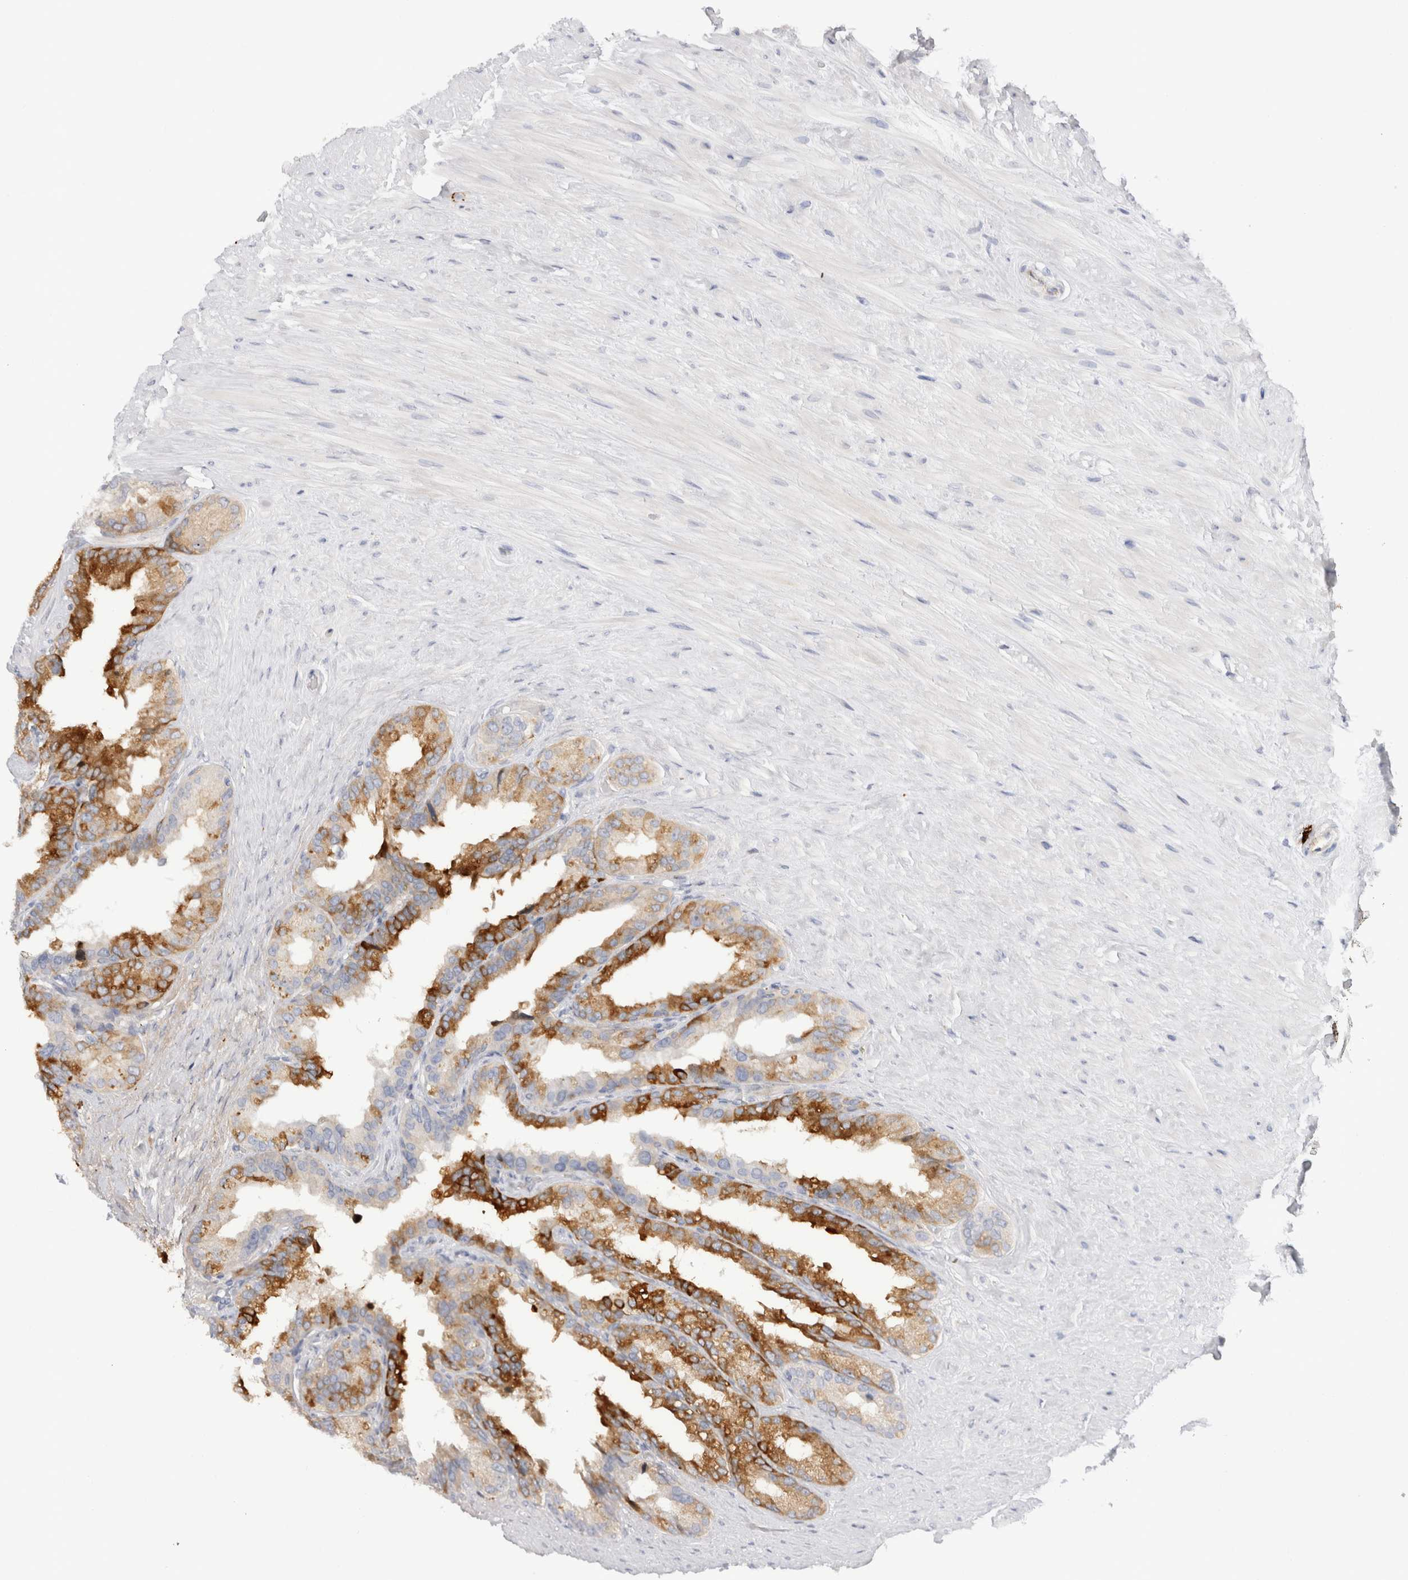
{"staining": {"intensity": "moderate", "quantity": "25%-75%", "location": "cytoplasmic/membranous"}, "tissue": "seminal vesicle", "cell_type": "Glandular cells", "image_type": "normal", "snomed": [{"axis": "morphology", "description": "Normal tissue, NOS"}, {"axis": "topography", "description": "Seminal veicle"}], "caption": "Seminal vesicle stained with DAB immunohistochemistry displays medium levels of moderate cytoplasmic/membranous expression in about 25%-75% of glandular cells.", "gene": "SPINK2", "patient": {"sex": "male", "age": 80}}